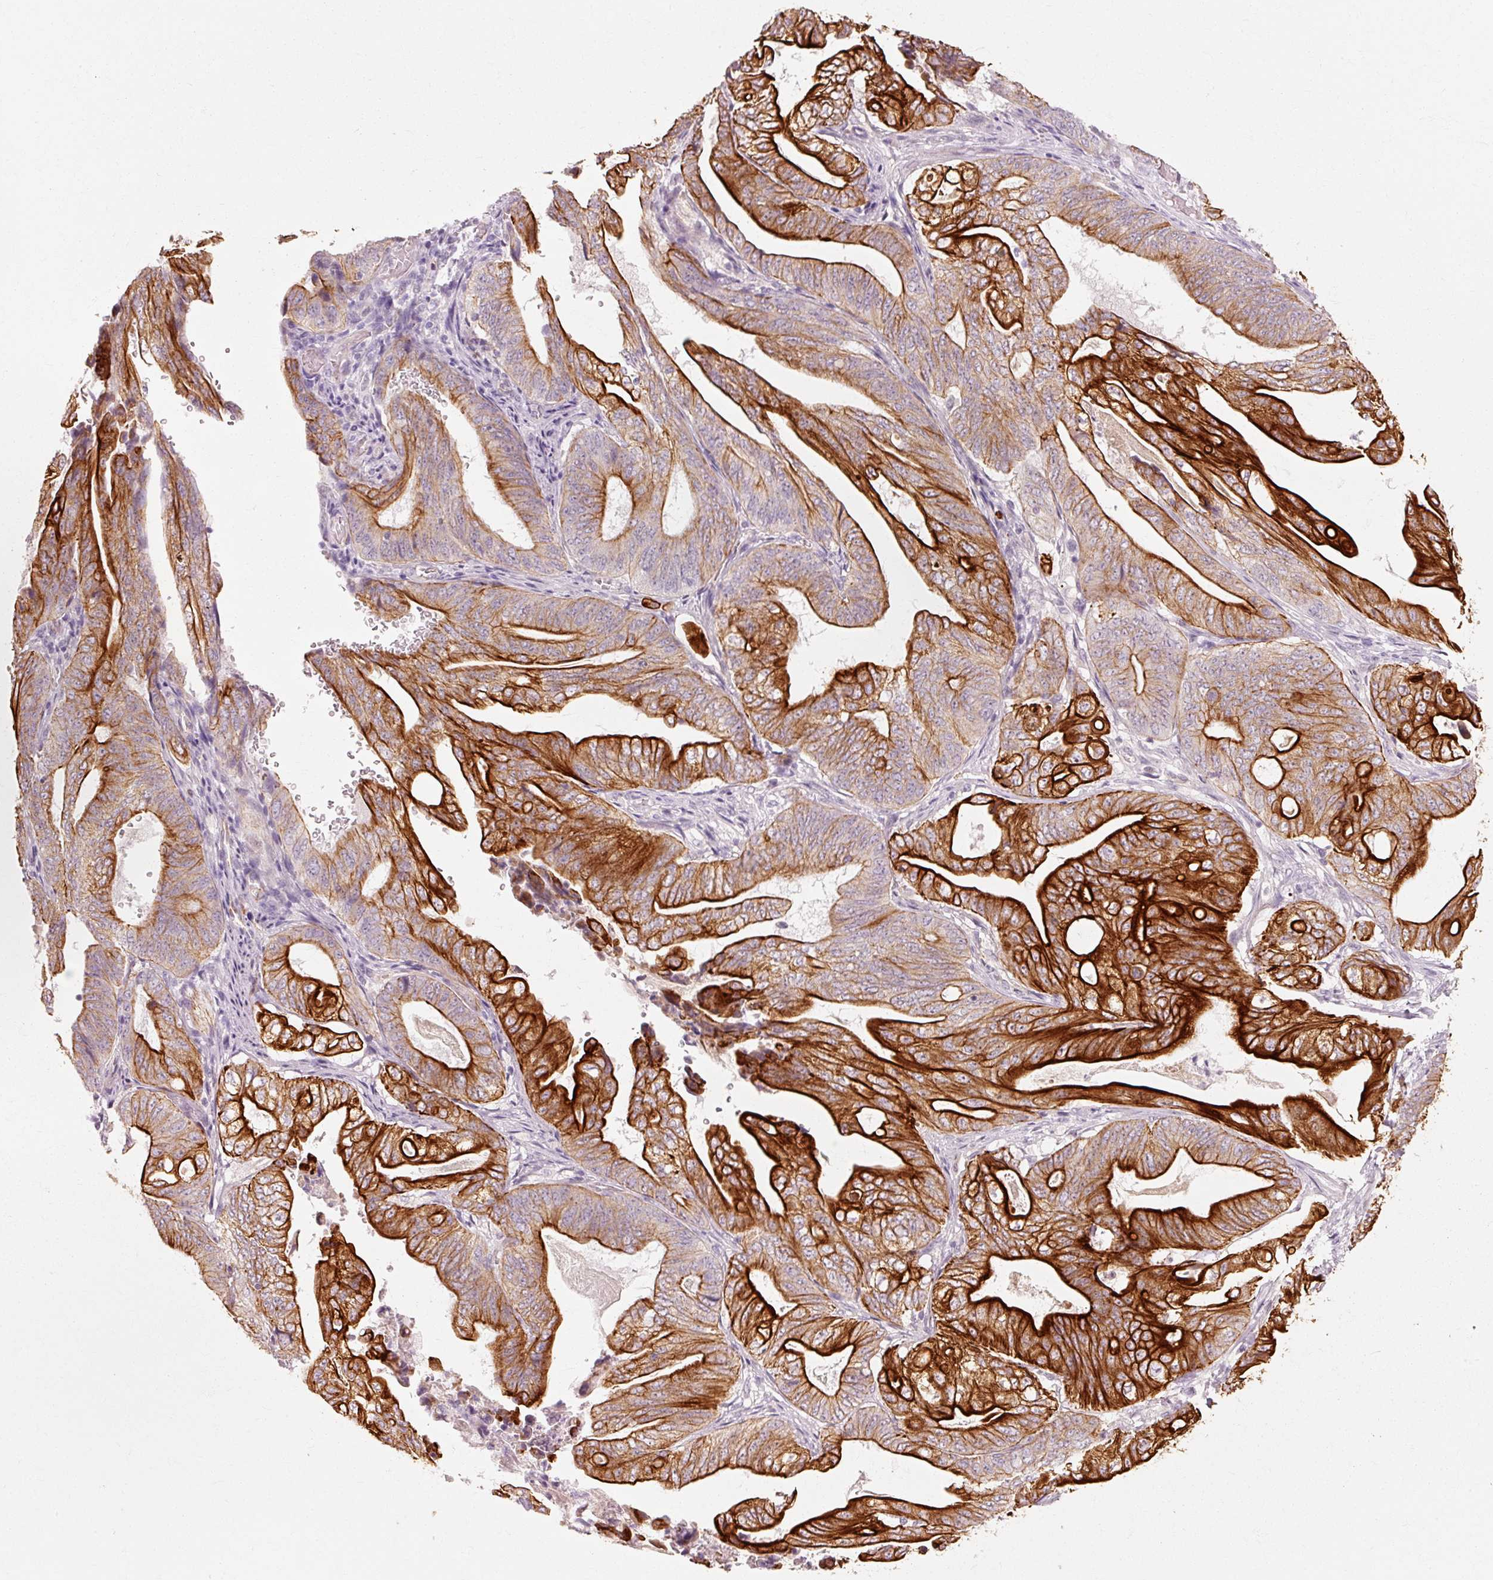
{"staining": {"intensity": "strong", "quantity": "25%-75%", "location": "cytoplasmic/membranous"}, "tissue": "stomach cancer", "cell_type": "Tumor cells", "image_type": "cancer", "snomed": [{"axis": "morphology", "description": "Adenocarcinoma, NOS"}, {"axis": "topography", "description": "Stomach"}], "caption": "Stomach cancer (adenocarcinoma) was stained to show a protein in brown. There is high levels of strong cytoplasmic/membranous expression in about 25%-75% of tumor cells. (Brightfield microscopy of DAB IHC at high magnification).", "gene": "TRIM73", "patient": {"sex": "female", "age": 73}}